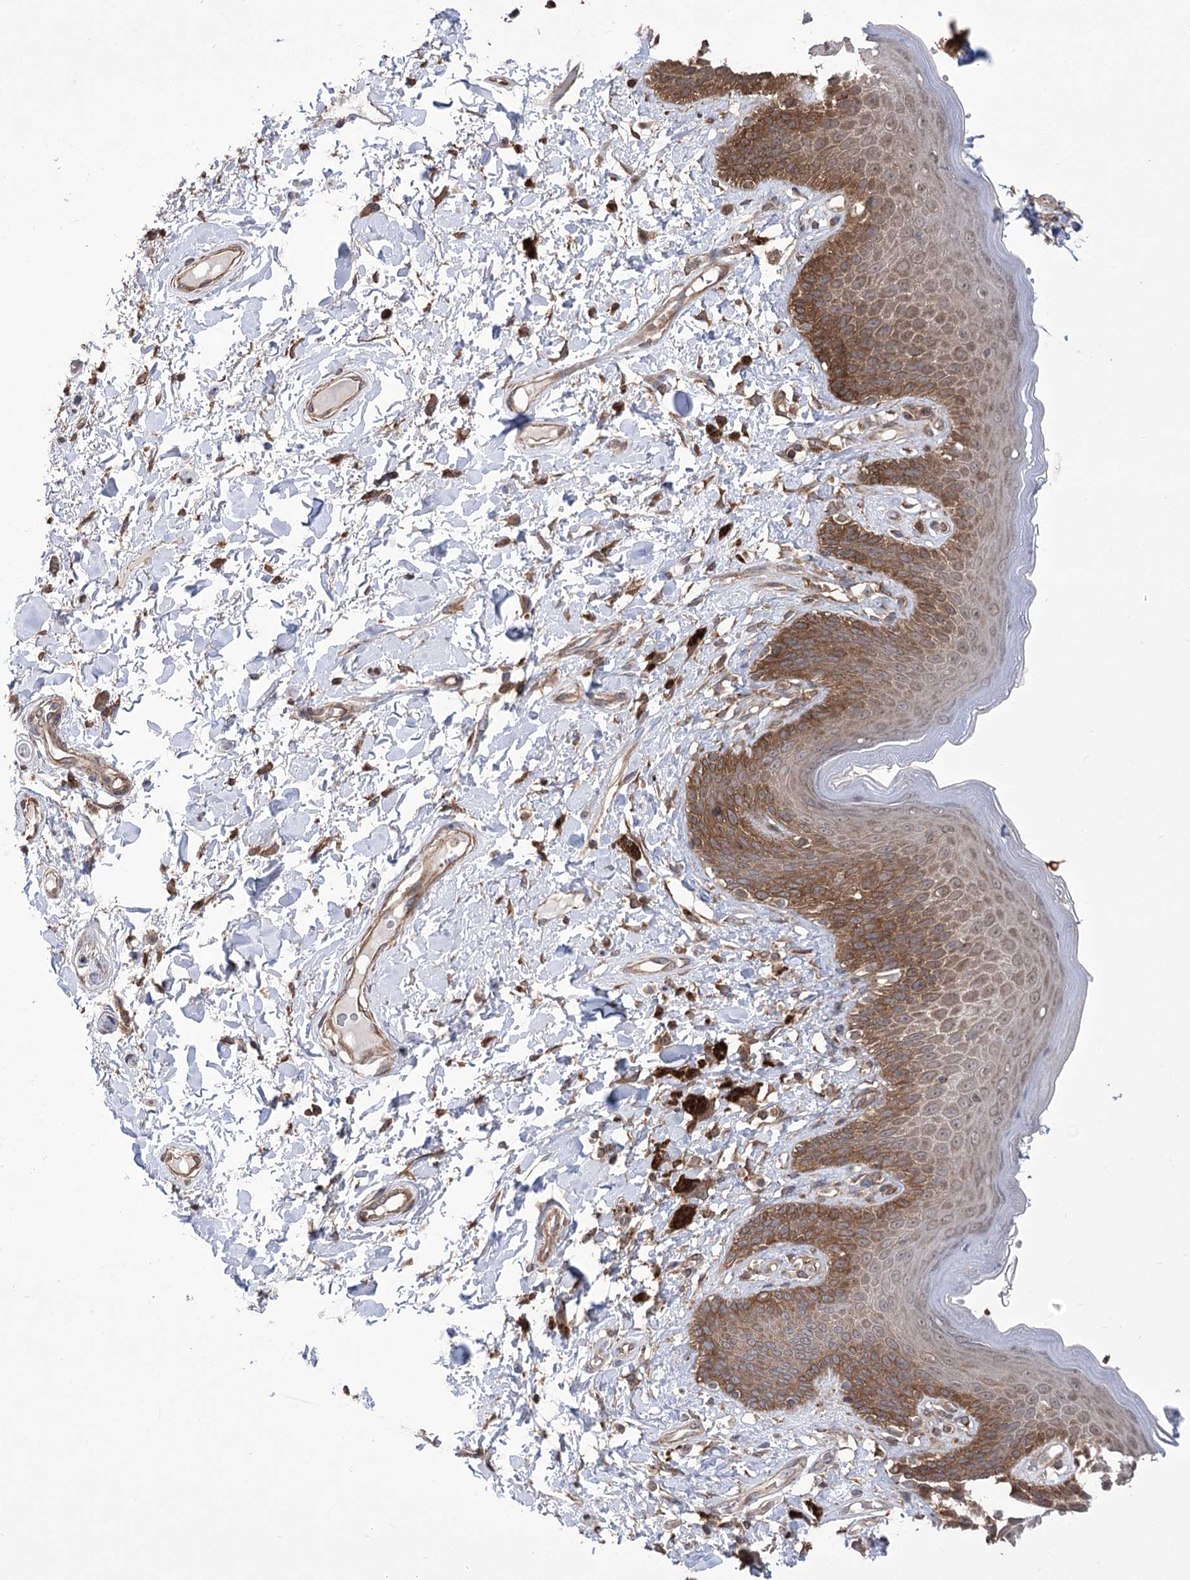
{"staining": {"intensity": "strong", "quantity": "25%-75%", "location": "cytoplasmic/membranous"}, "tissue": "skin", "cell_type": "Epidermal cells", "image_type": "normal", "snomed": [{"axis": "morphology", "description": "Normal tissue, NOS"}, {"axis": "topography", "description": "Anal"}], "caption": "Epidermal cells reveal high levels of strong cytoplasmic/membranous expression in approximately 25%-75% of cells in normal human skin.", "gene": "XYLB", "patient": {"sex": "female", "age": 78}}